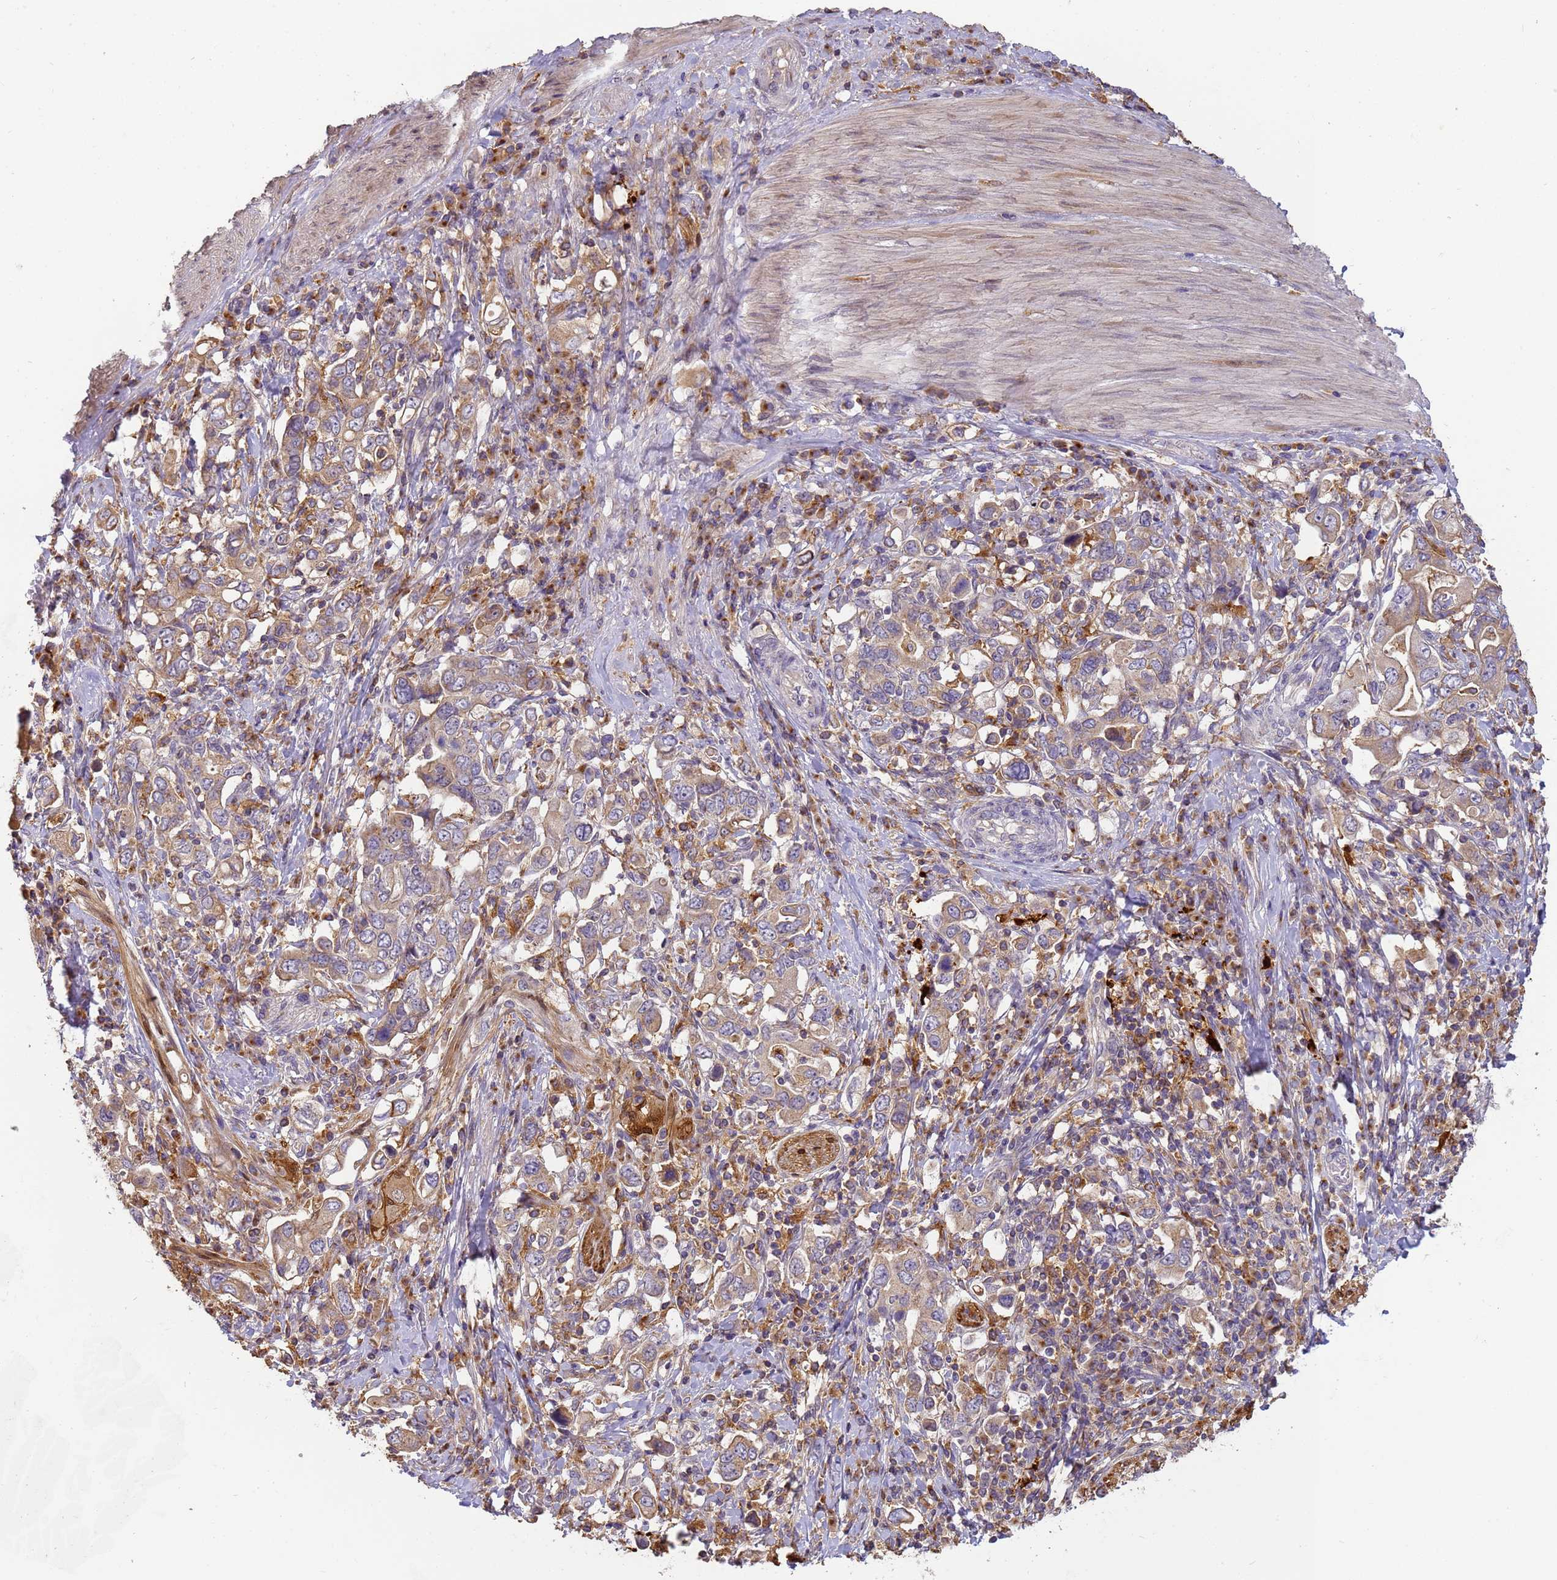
{"staining": {"intensity": "weak", "quantity": ">75%", "location": "cytoplasmic/membranous"}, "tissue": "stomach cancer", "cell_type": "Tumor cells", "image_type": "cancer", "snomed": [{"axis": "morphology", "description": "Adenocarcinoma, NOS"}, {"axis": "topography", "description": "Stomach, upper"}, {"axis": "topography", "description": "Stomach"}], "caption": "Tumor cells show low levels of weak cytoplasmic/membranous staining in approximately >75% of cells in stomach cancer (adenocarcinoma). (DAB (3,3'-diaminobenzidine) IHC, brown staining for protein, blue staining for nuclei).", "gene": "M6PR", "patient": {"sex": "male", "age": 62}}